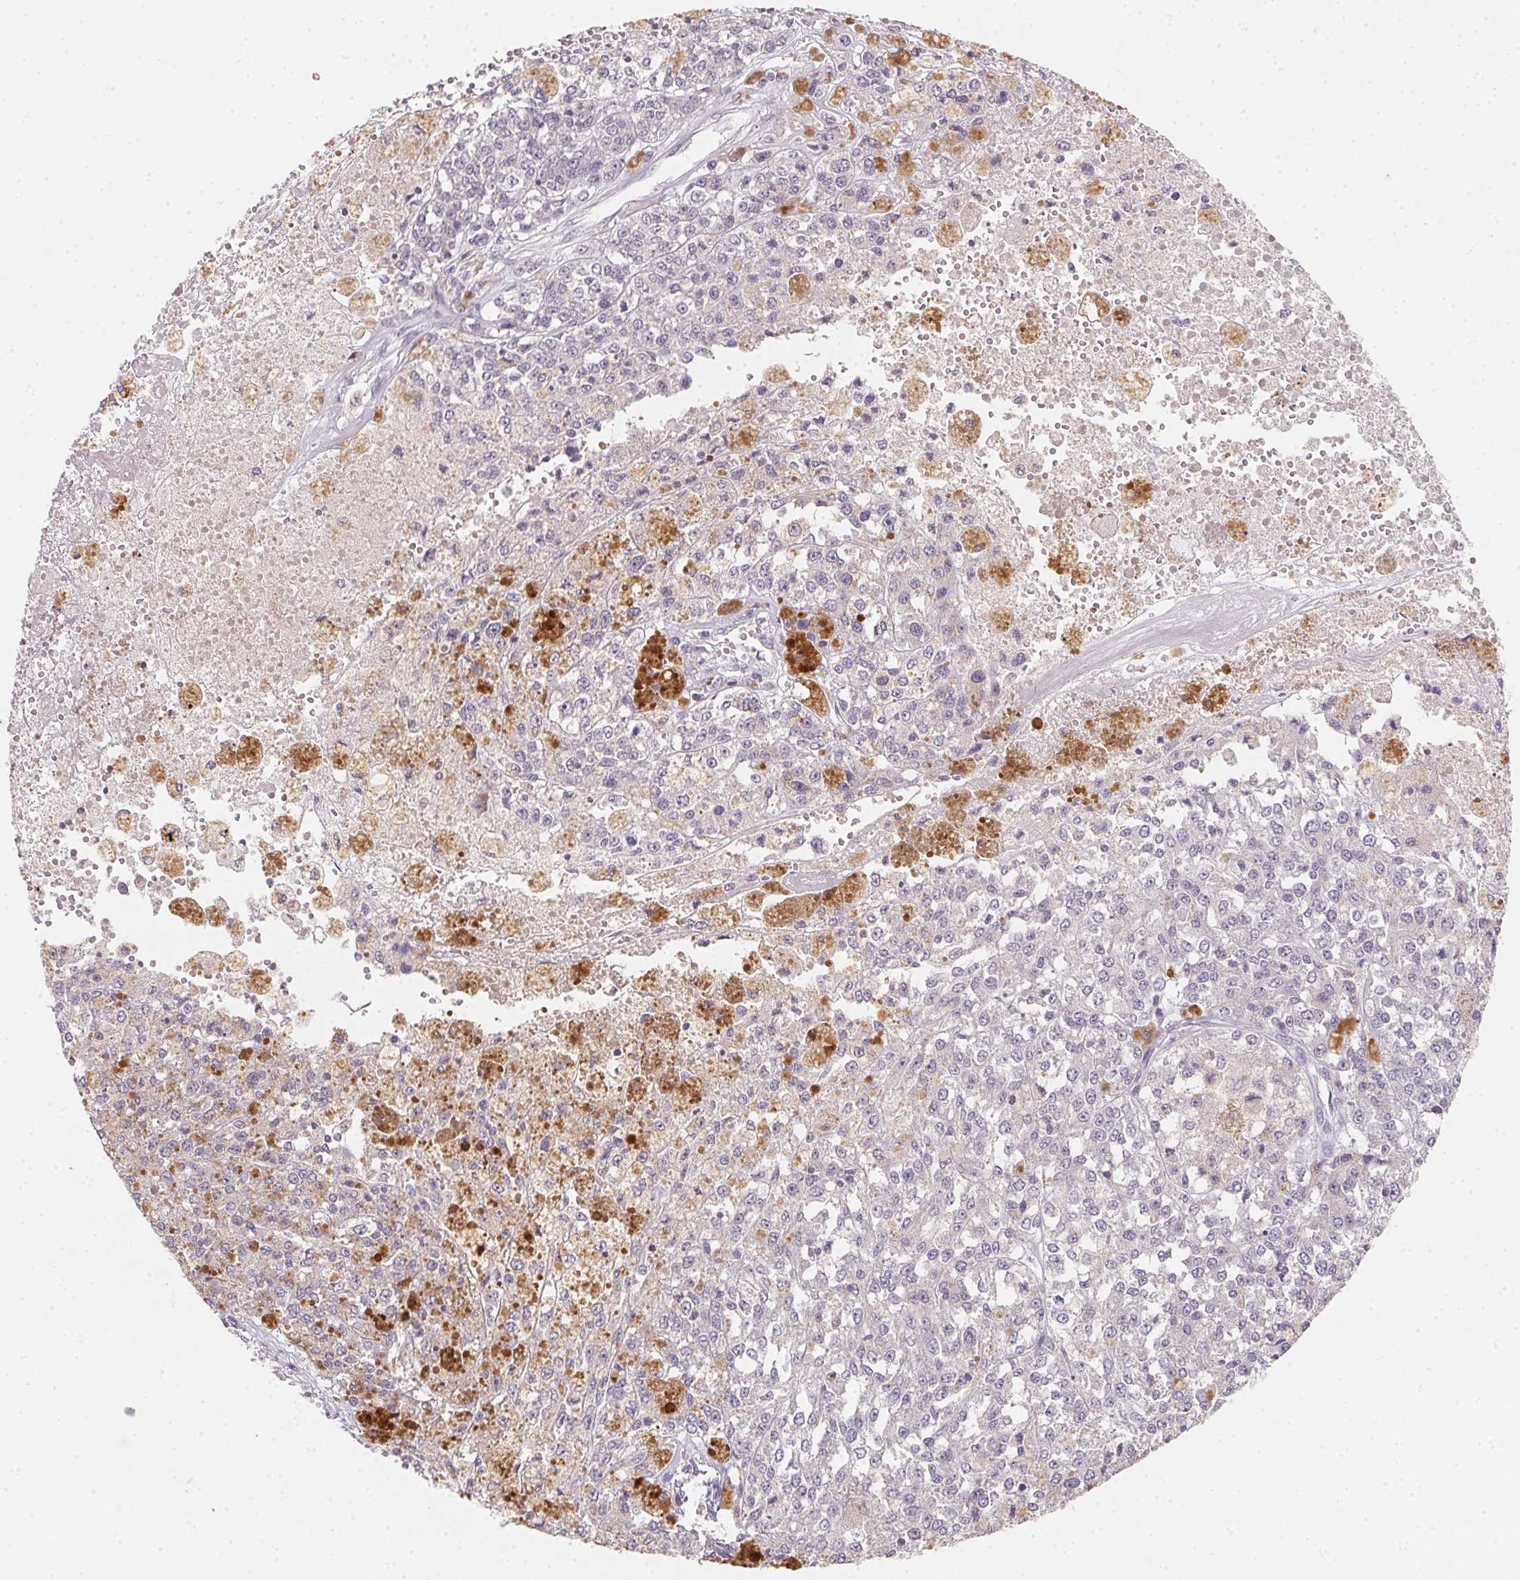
{"staining": {"intensity": "negative", "quantity": "none", "location": "none"}, "tissue": "melanoma", "cell_type": "Tumor cells", "image_type": "cancer", "snomed": [{"axis": "morphology", "description": "Malignant melanoma, Metastatic site"}, {"axis": "topography", "description": "Lymph node"}], "caption": "The photomicrograph reveals no staining of tumor cells in malignant melanoma (metastatic site). Nuclei are stained in blue.", "gene": "SLC6A18", "patient": {"sex": "female", "age": 64}}